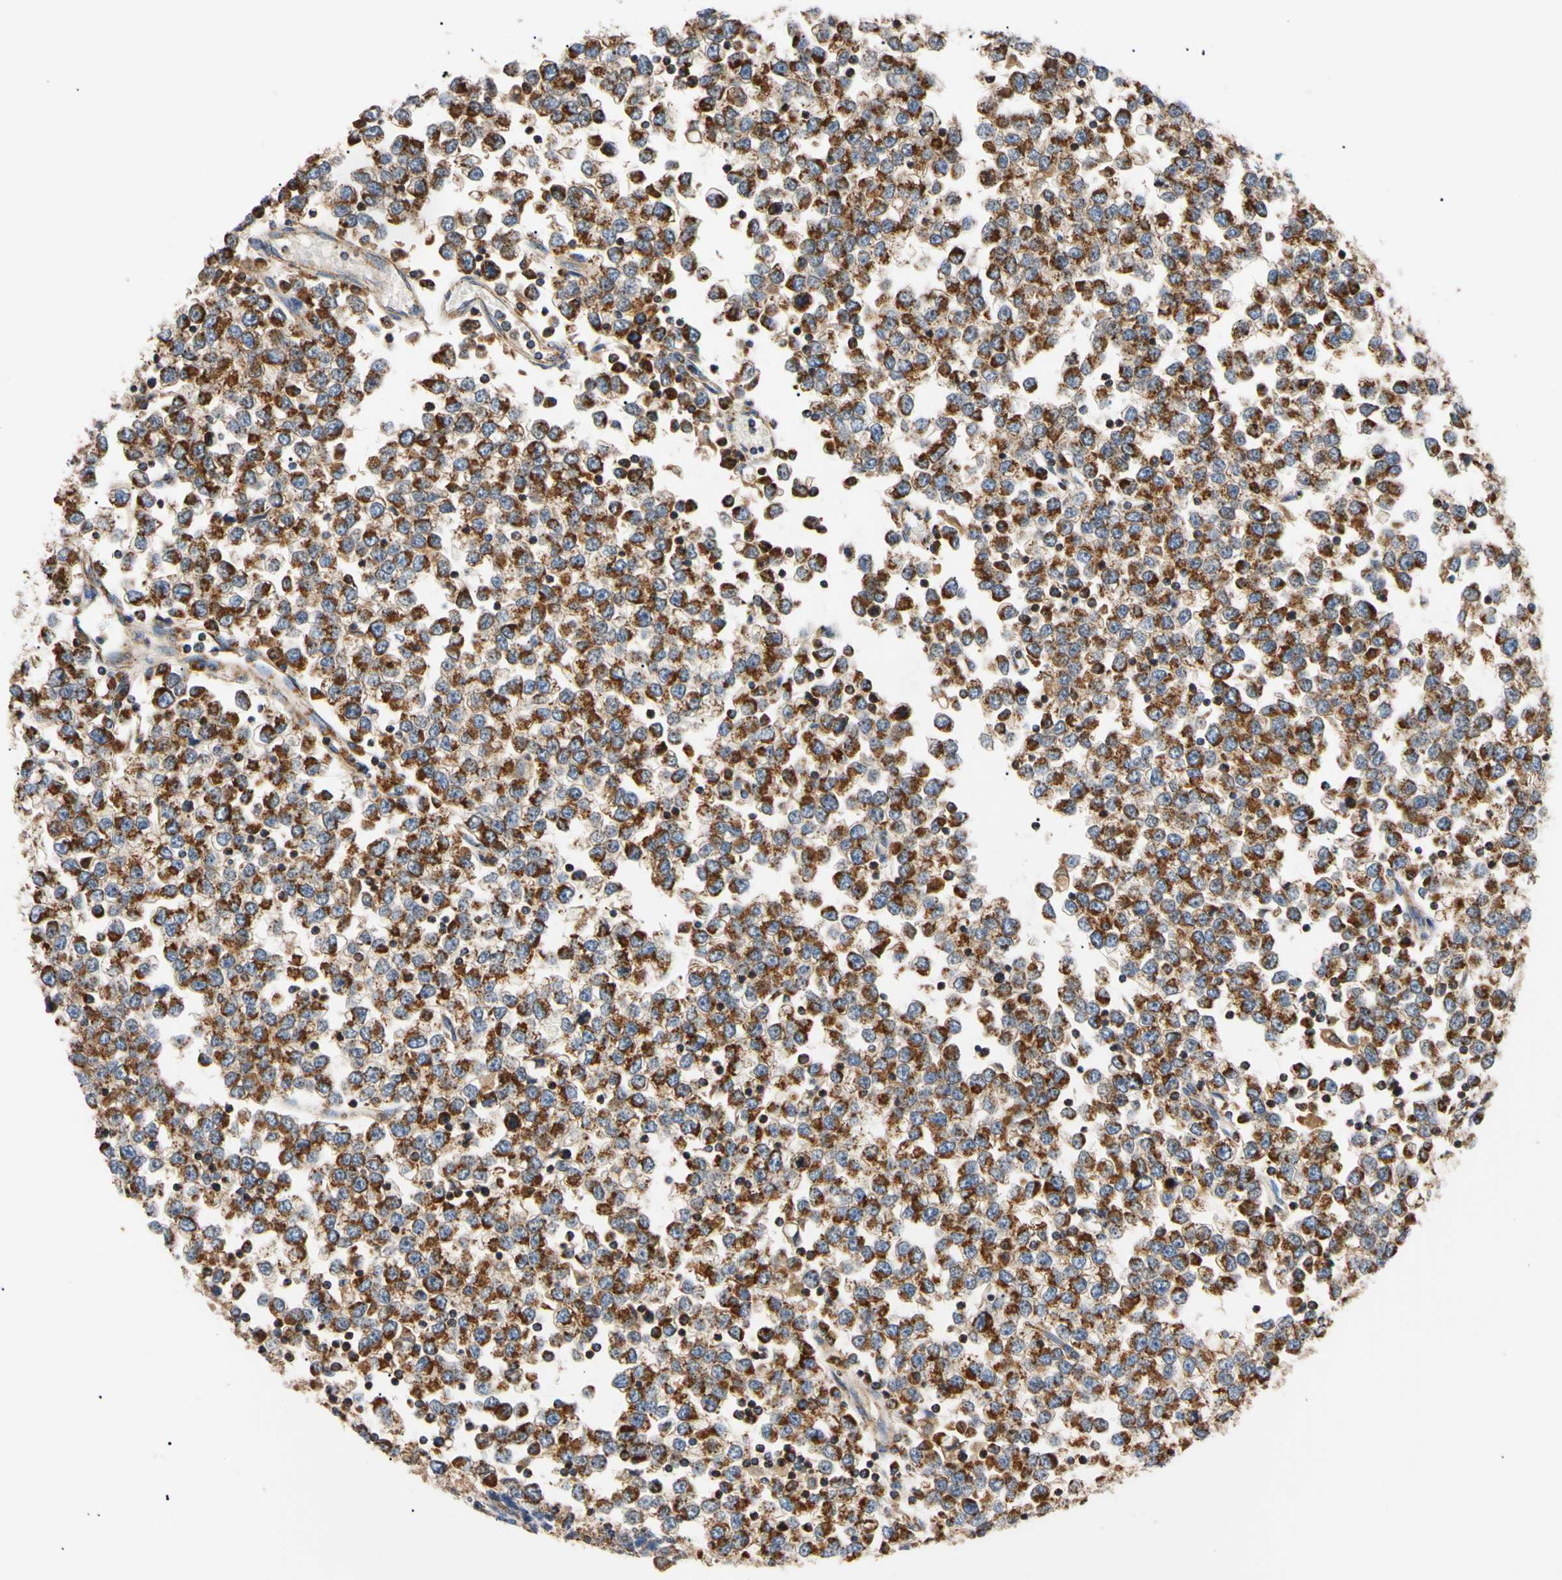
{"staining": {"intensity": "strong", "quantity": ">75%", "location": "cytoplasmic/membranous"}, "tissue": "testis cancer", "cell_type": "Tumor cells", "image_type": "cancer", "snomed": [{"axis": "morphology", "description": "Seminoma, NOS"}, {"axis": "topography", "description": "Testis"}], "caption": "This image demonstrates immunohistochemistry staining of human testis cancer (seminoma), with high strong cytoplasmic/membranous positivity in approximately >75% of tumor cells.", "gene": "CLPP", "patient": {"sex": "male", "age": 65}}